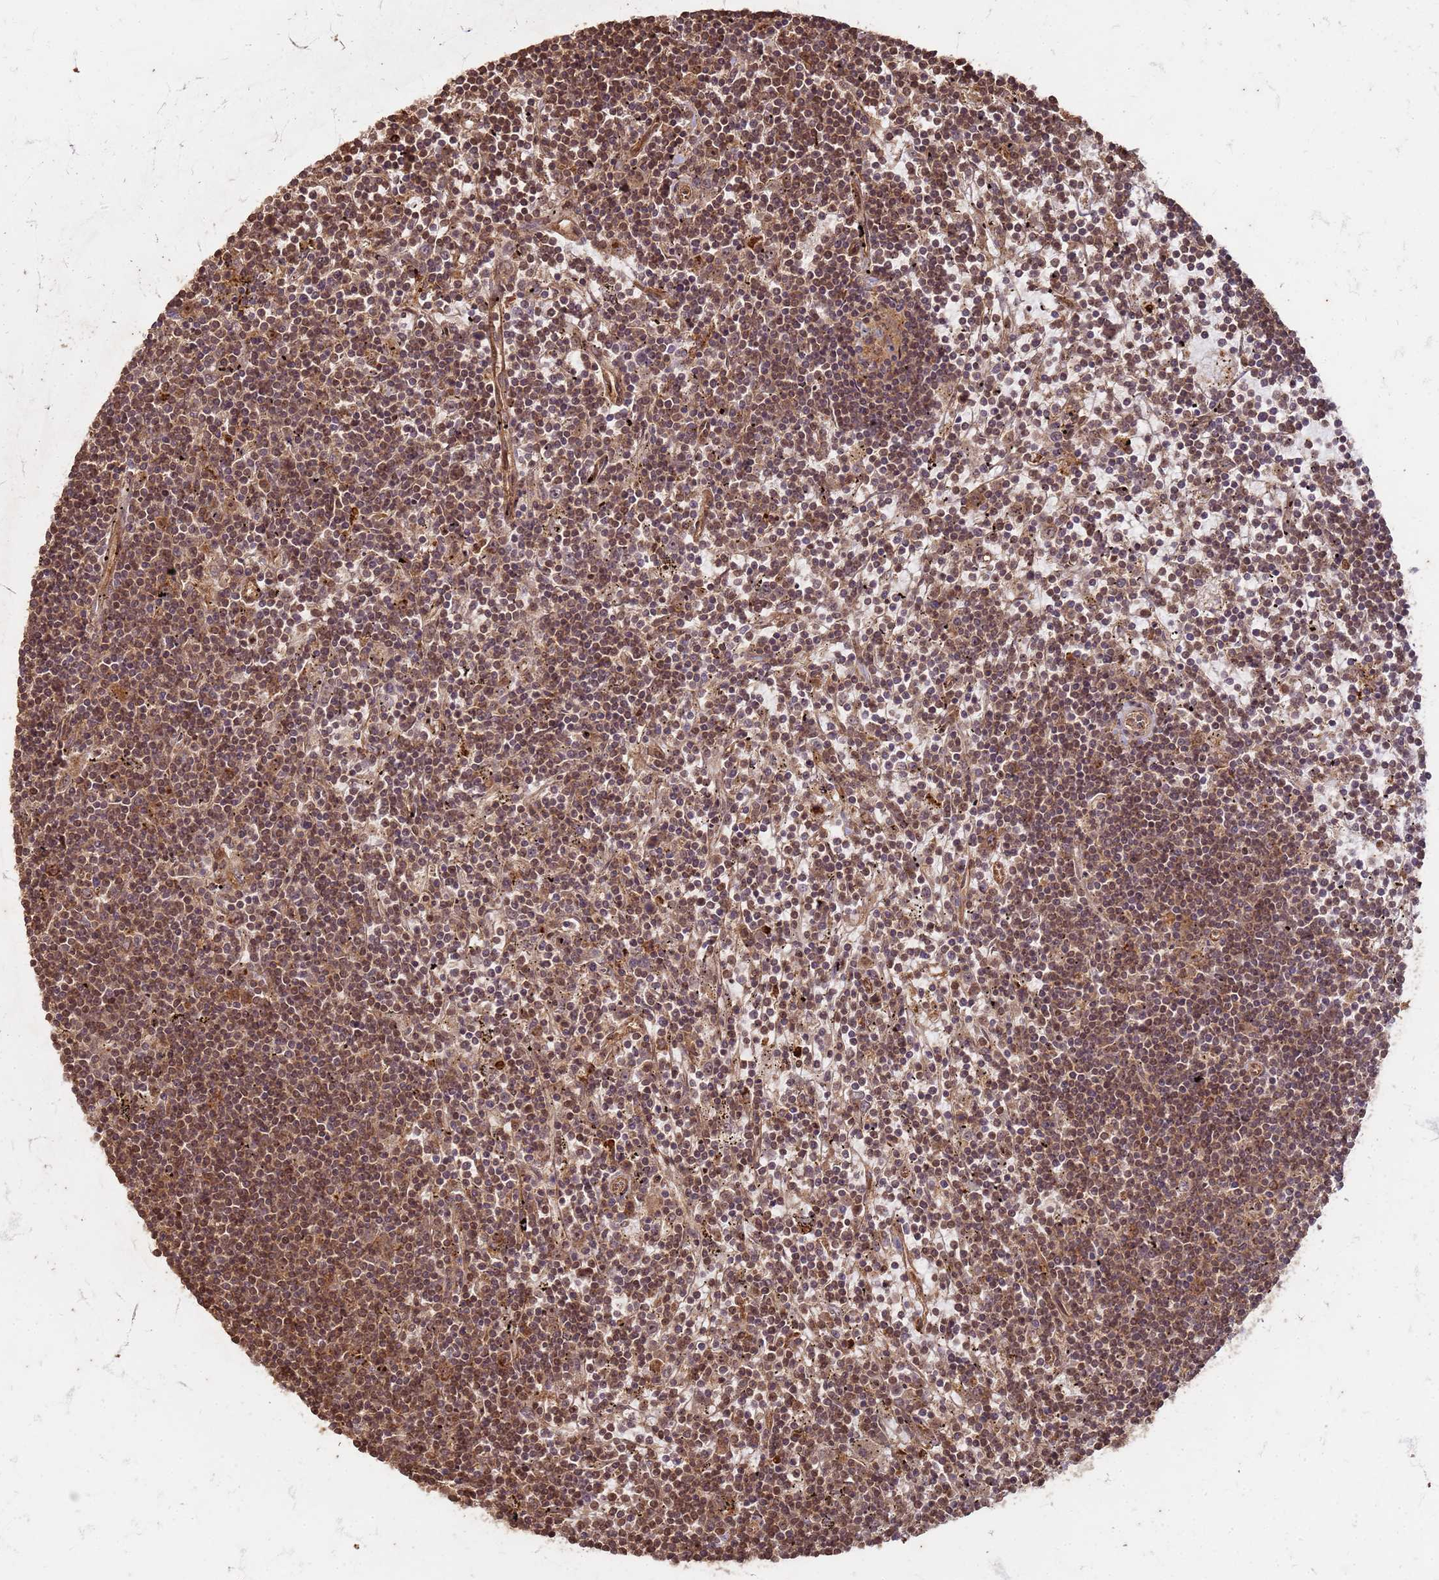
{"staining": {"intensity": "moderate", "quantity": ">75%", "location": "cytoplasmic/membranous,nuclear"}, "tissue": "lymphoma", "cell_type": "Tumor cells", "image_type": "cancer", "snomed": [{"axis": "morphology", "description": "Malignant lymphoma, non-Hodgkin's type, Low grade"}, {"axis": "topography", "description": "Spleen"}], "caption": "An image of low-grade malignant lymphoma, non-Hodgkin's type stained for a protein shows moderate cytoplasmic/membranous and nuclear brown staining in tumor cells.", "gene": "KIF26A", "patient": {"sex": "male", "age": 76}}